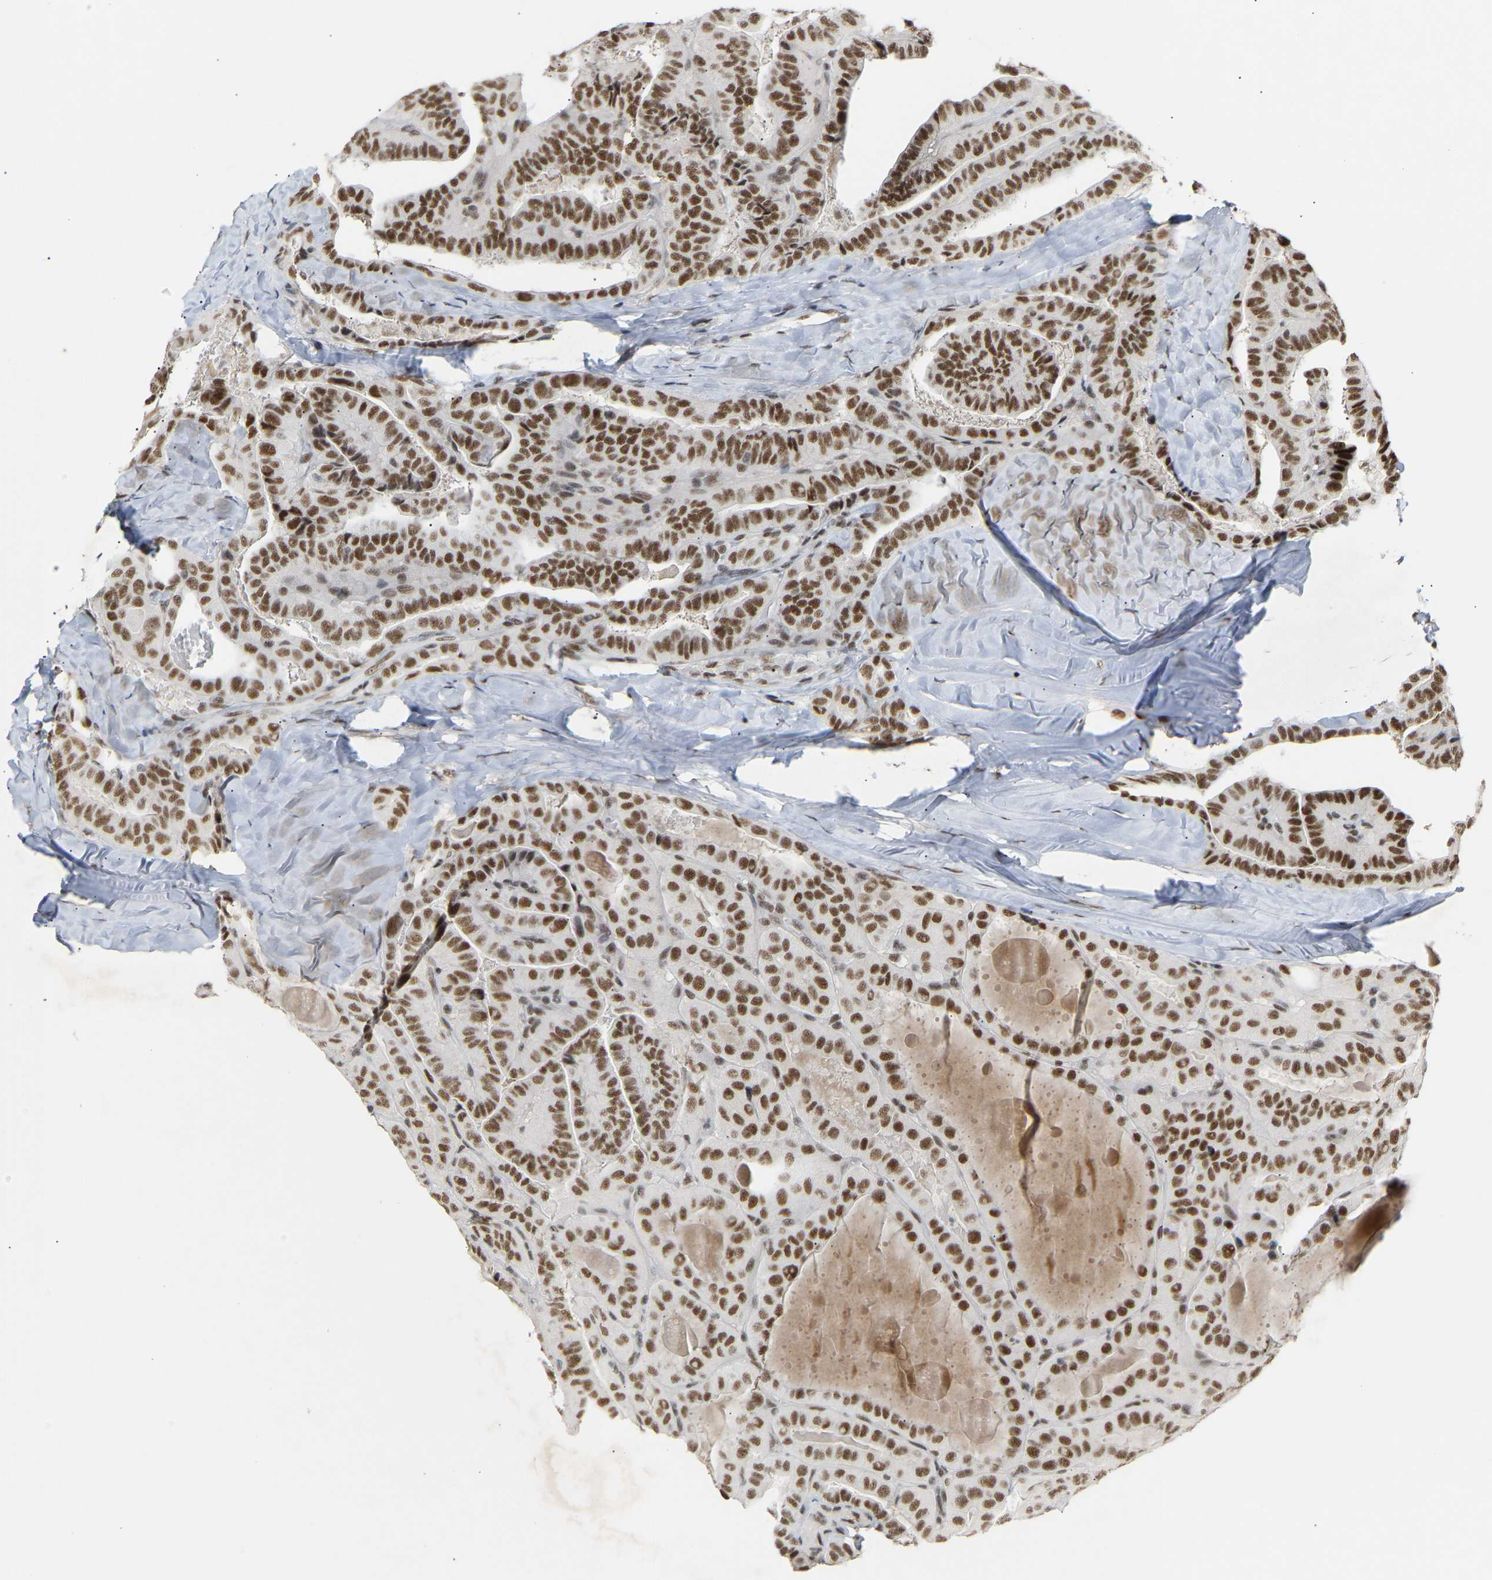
{"staining": {"intensity": "strong", "quantity": ">75%", "location": "nuclear"}, "tissue": "thyroid cancer", "cell_type": "Tumor cells", "image_type": "cancer", "snomed": [{"axis": "morphology", "description": "Papillary adenocarcinoma, NOS"}, {"axis": "topography", "description": "Thyroid gland"}], "caption": "Protein expression analysis of thyroid cancer (papillary adenocarcinoma) reveals strong nuclear expression in approximately >75% of tumor cells.", "gene": "NELFB", "patient": {"sex": "male", "age": 77}}